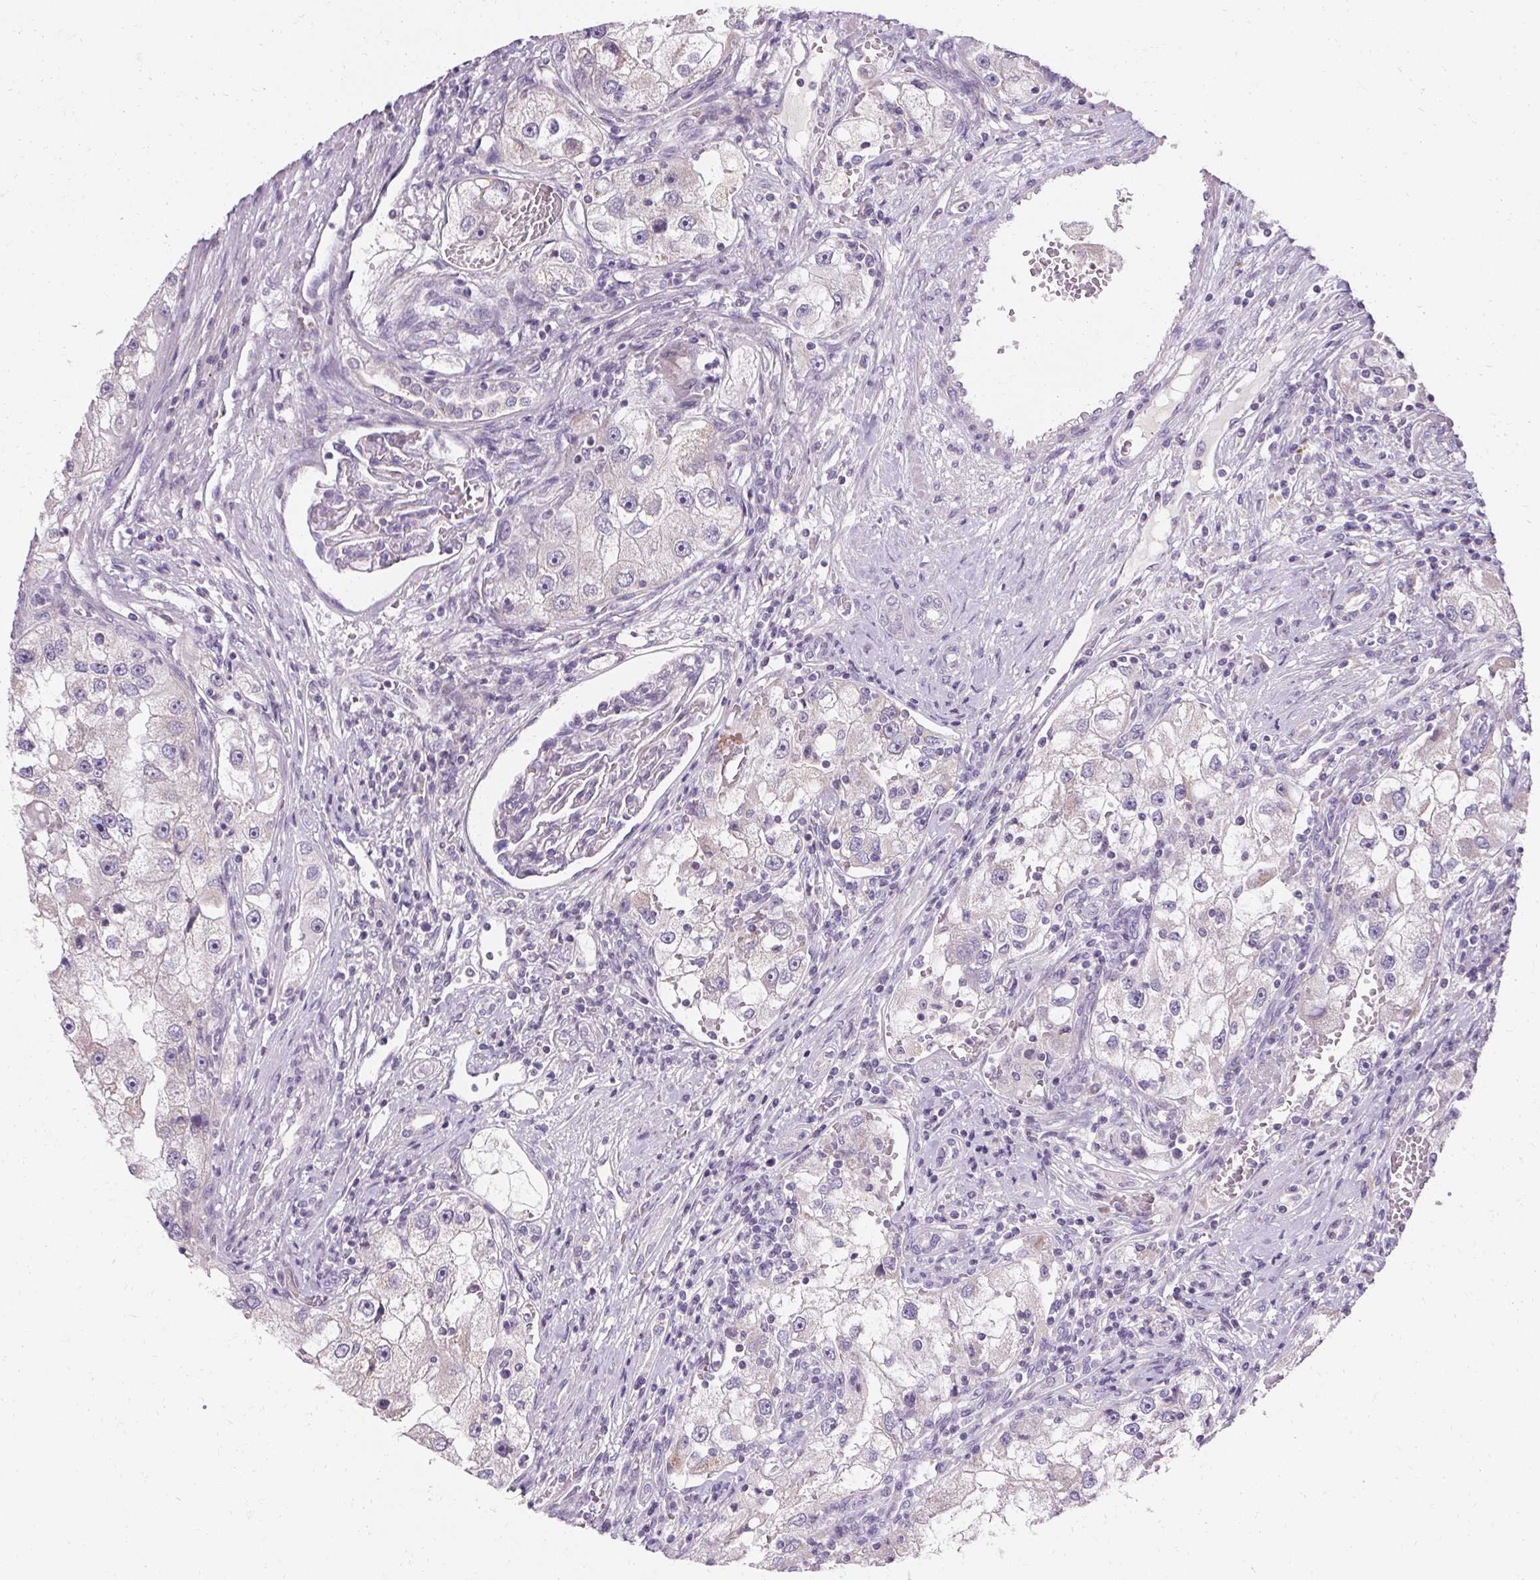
{"staining": {"intensity": "negative", "quantity": "none", "location": "none"}, "tissue": "renal cancer", "cell_type": "Tumor cells", "image_type": "cancer", "snomed": [{"axis": "morphology", "description": "Adenocarcinoma, NOS"}, {"axis": "topography", "description": "Kidney"}], "caption": "This image is of renal cancer (adenocarcinoma) stained with immunohistochemistry (IHC) to label a protein in brown with the nuclei are counter-stained blue. There is no staining in tumor cells.", "gene": "TRIP13", "patient": {"sex": "male", "age": 63}}